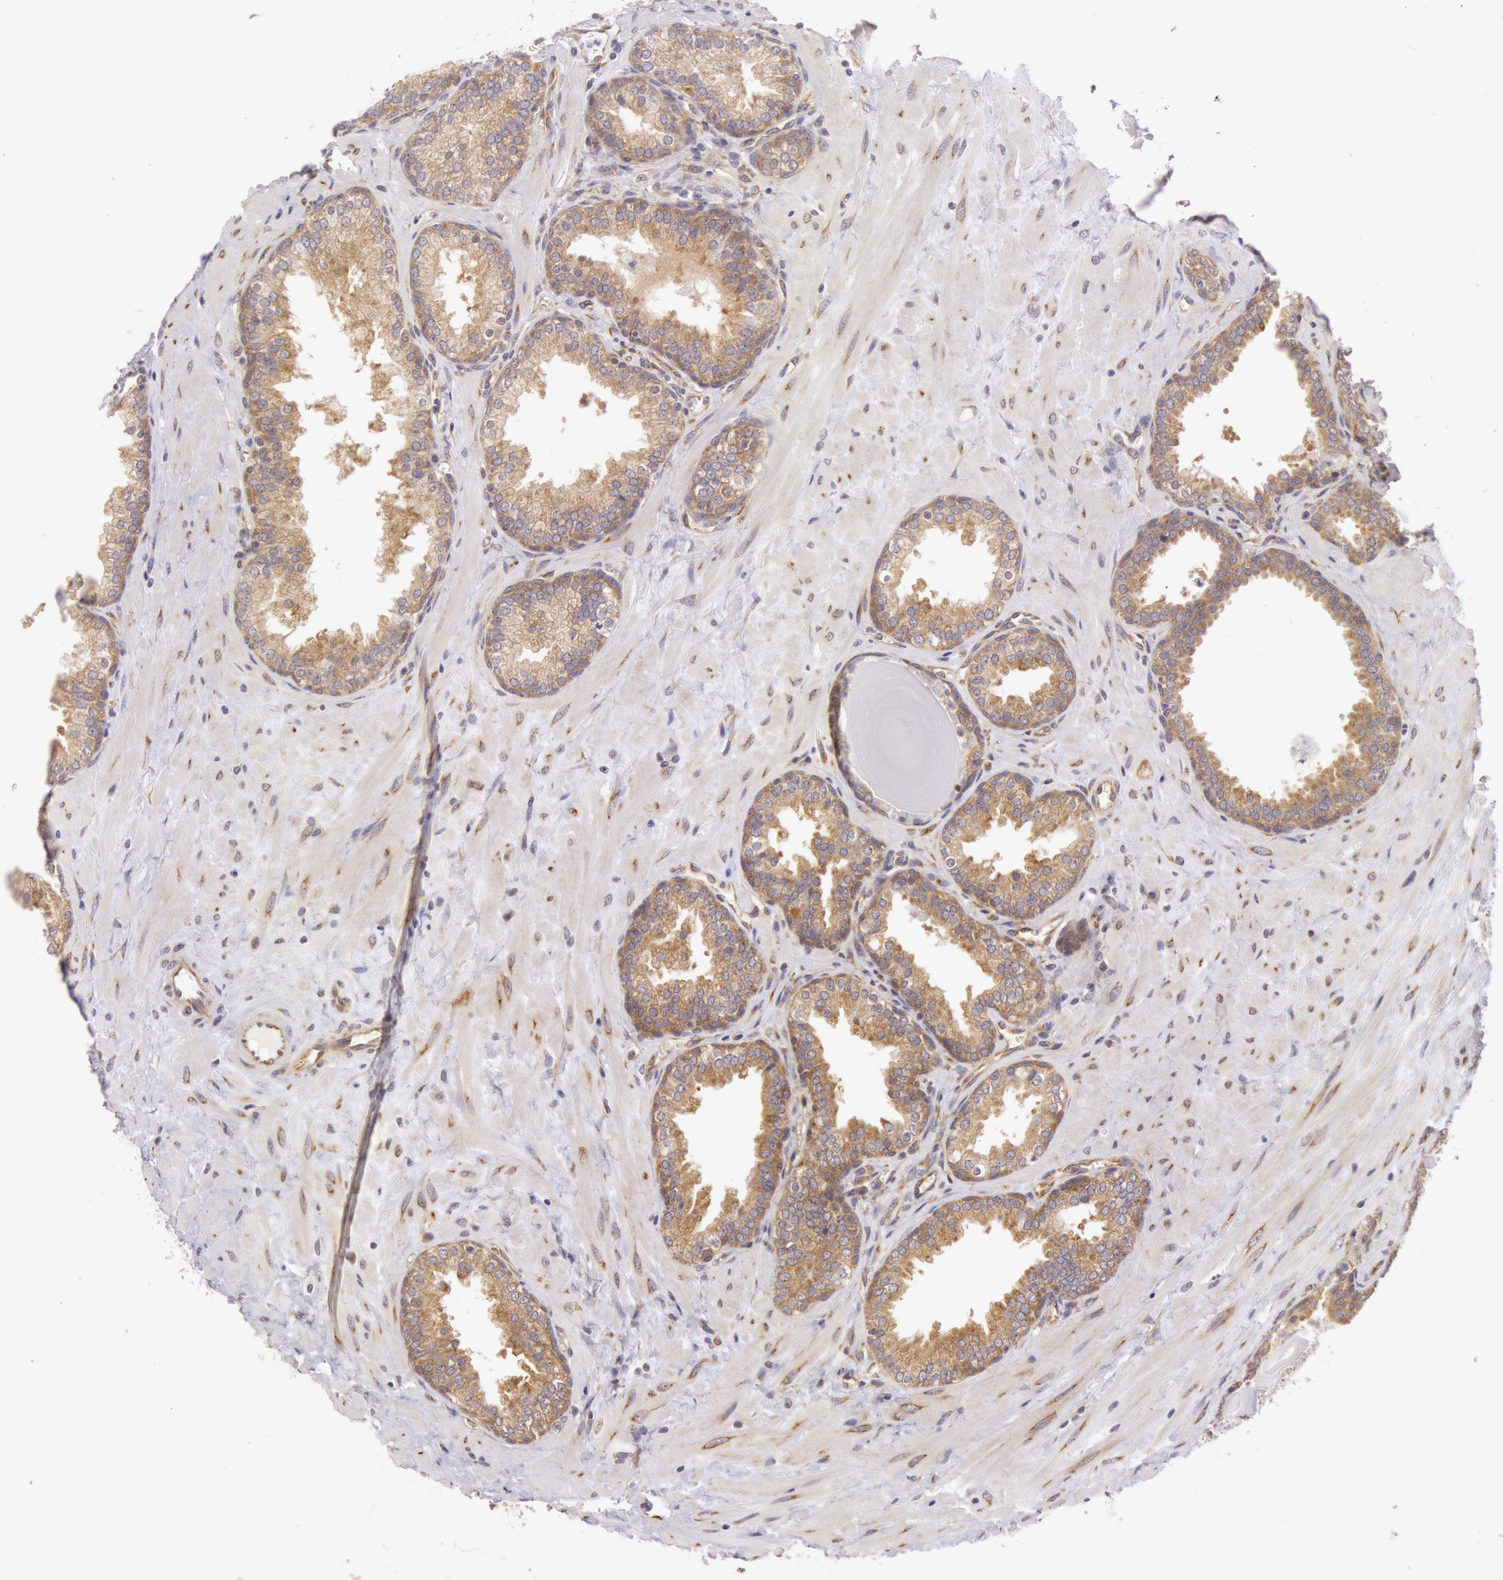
{"staining": {"intensity": "moderate", "quantity": ">75%", "location": "cytoplasmic/membranous"}, "tissue": "prostate", "cell_type": "Glandular cells", "image_type": "normal", "snomed": [{"axis": "morphology", "description": "Normal tissue, NOS"}, {"axis": "topography", "description": "Prostate"}], "caption": "This is a micrograph of immunohistochemistry (IHC) staining of normal prostate, which shows moderate positivity in the cytoplasmic/membranous of glandular cells.", "gene": "CHUK", "patient": {"sex": "male", "age": 51}}